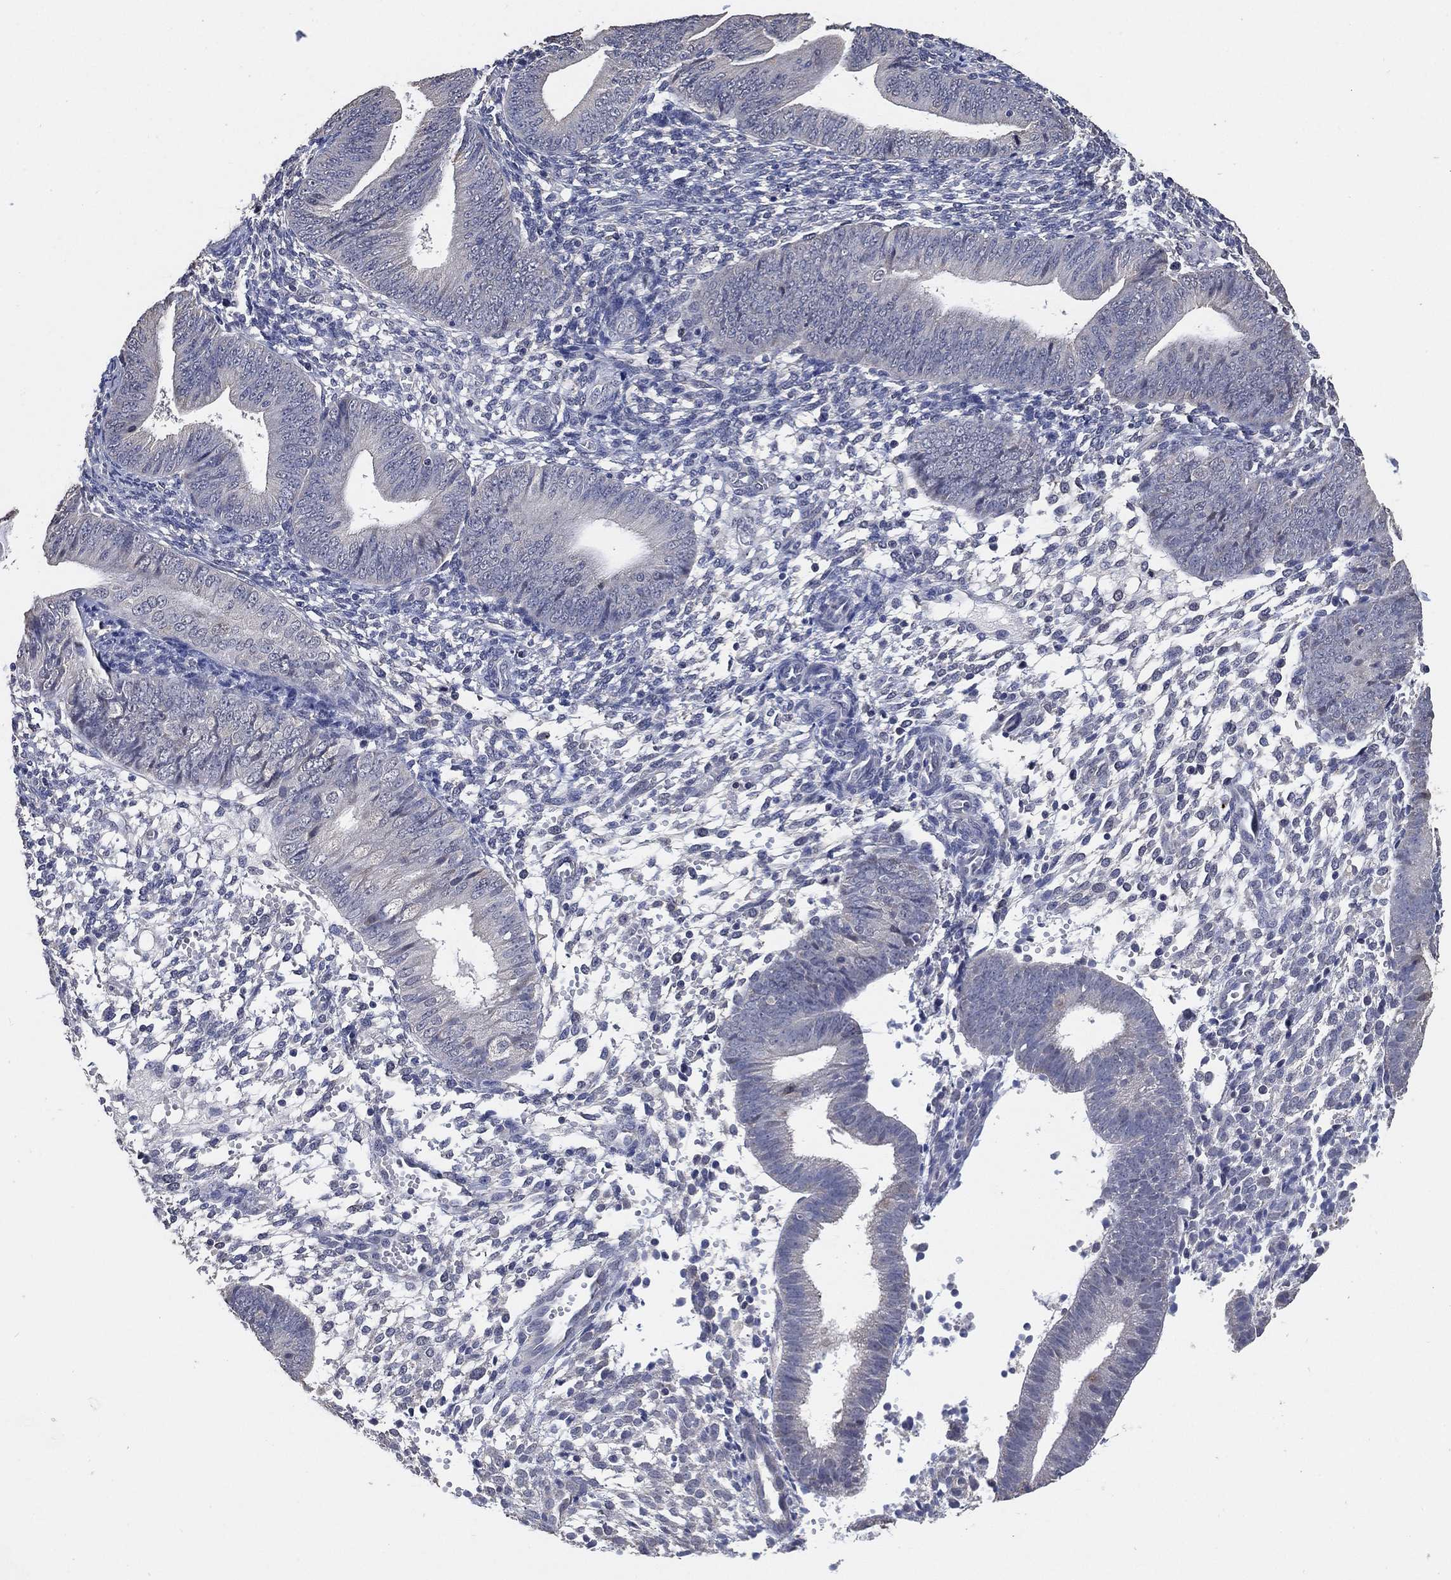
{"staining": {"intensity": "negative", "quantity": "none", "location": "none"}, "tissue": "endometrium", "cell_type": "Cells in endometrial stroma", "image_type": "normal", "snomed": [{"axis": "morphology", "description": "Normal tissue, NOS"}, {"axis": "topography", "description": "Endometrium"}], "caption": "A histopathology image of endometrium stained for a protein exhibits no brown staining in cells in endometrial stroma. (IHC, brightfield microscopy, high magnification).", "gene": "KLK5", "patient": {"sex": "female", "age": 39}}